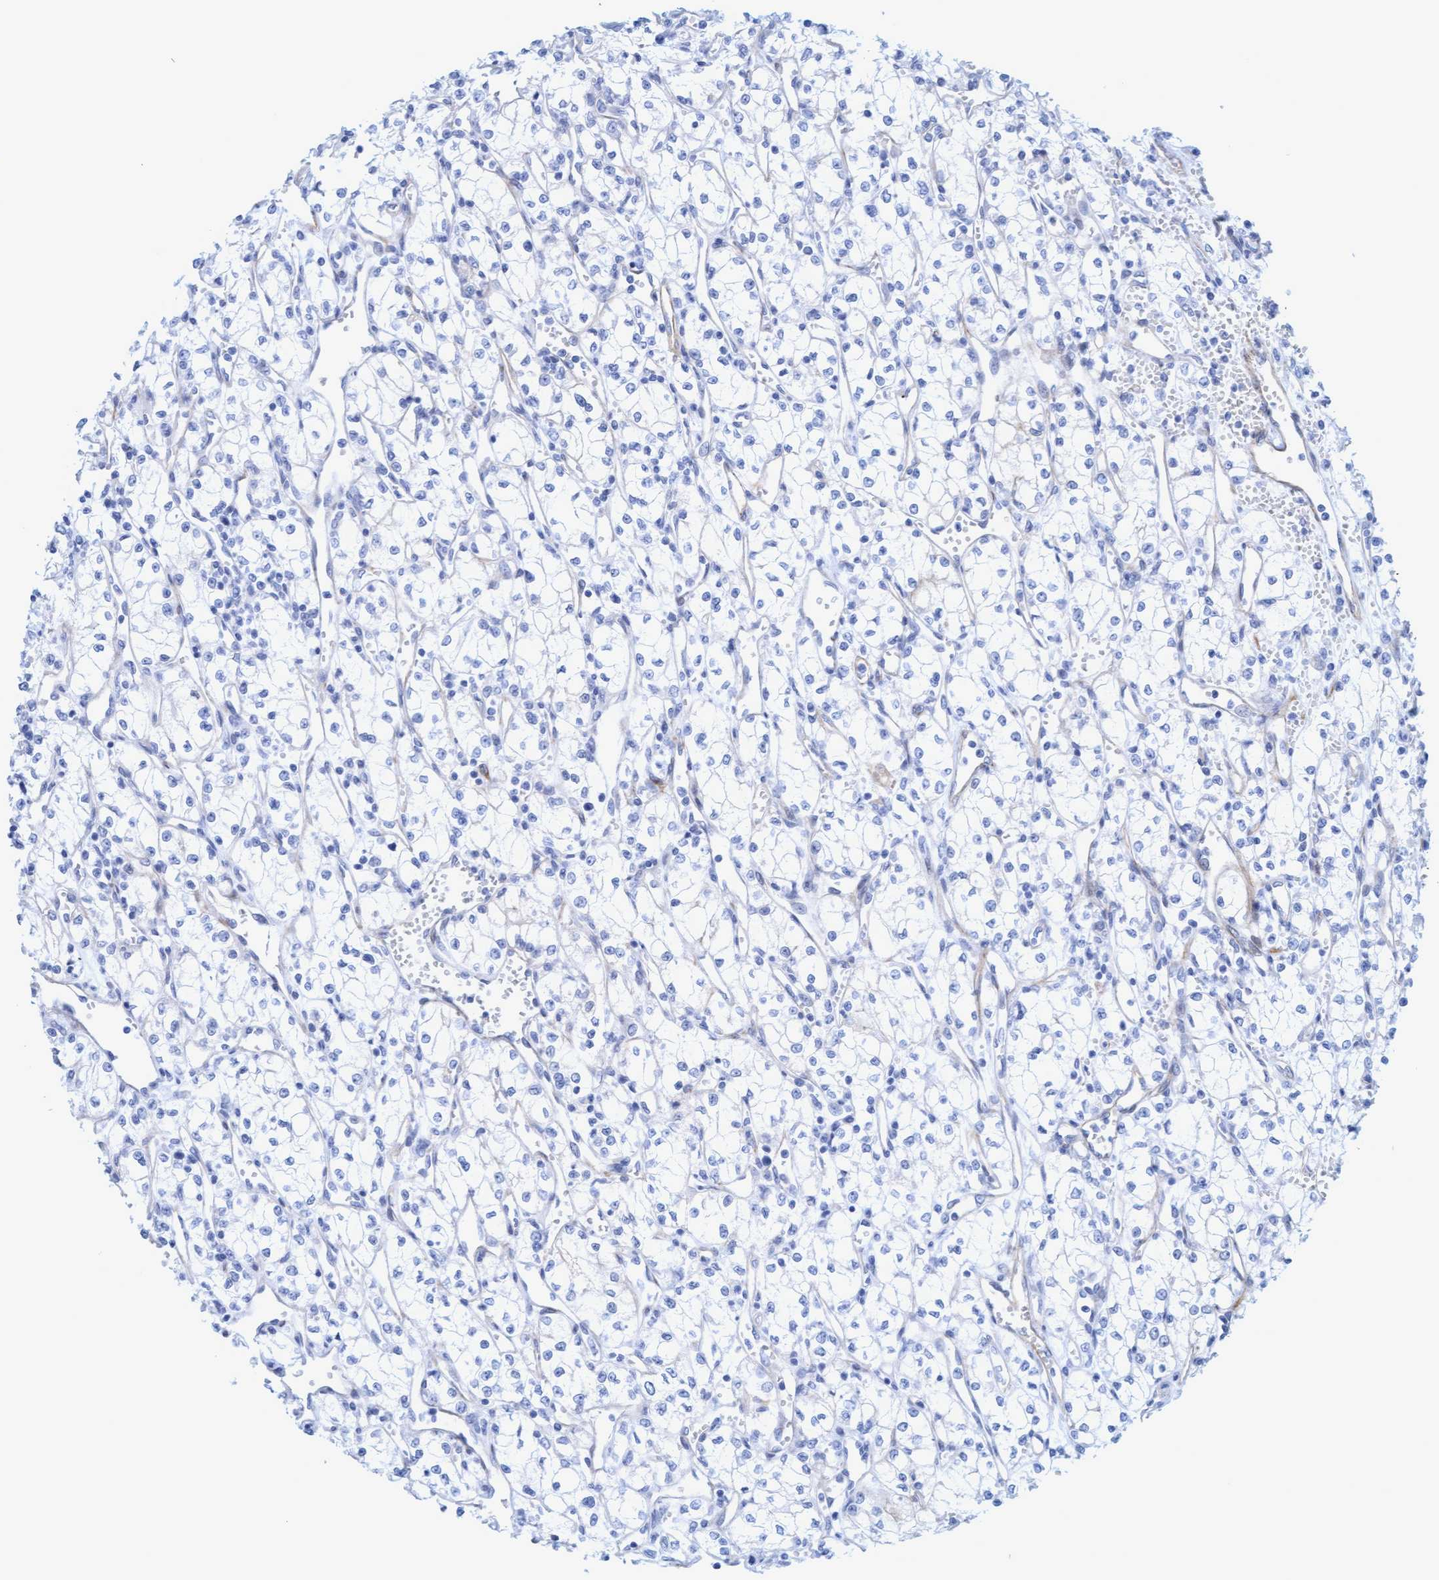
{"staining": {"intensity": "negative", "quantity": "none", "location": "none"}, "tissue": "renal cancer", "cell_type": "Tumor cells", "image_type": "cancer", "snomed": [{"axis": "morphology", "description": "Adenocarcinoma, NOS"}, {"axis": "topography", "description": "Kidney"}], "caption": "Immunohistochemical staining of renal adenocarcinoma displays no significant positivity in tumor cells.", "gene": "MTFR1", "patient": {"sex": "male", "age": 59}}